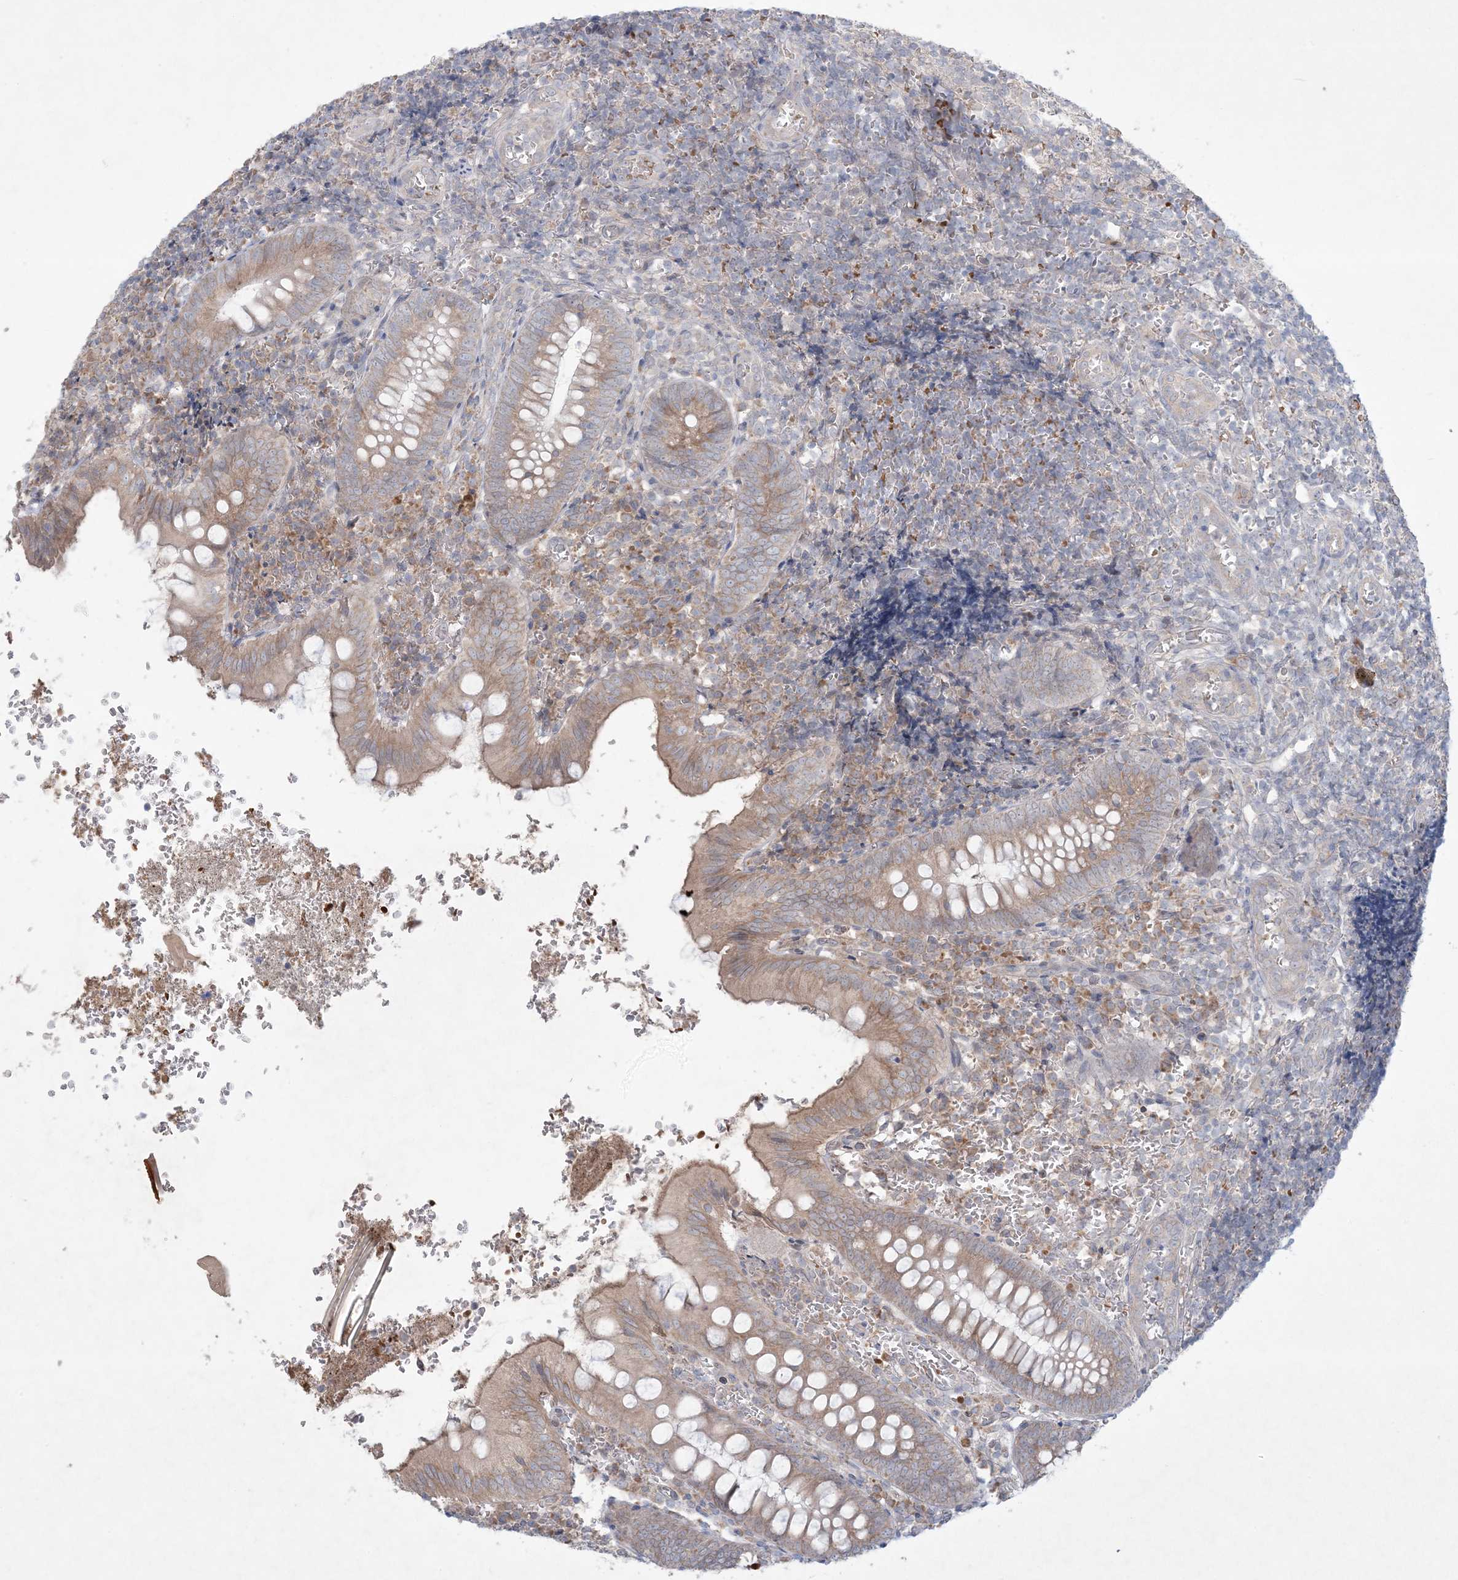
{"staining": {"intensity": "moderate", "quantity": ">75%", "location": "cytoplasmic/membranous"}, "tissue": "appendix", "cell_type": "Glandular cells", "image_type": "normal", "snomed": [{"axis": "morphology", "description": "Normal tissue, NOS"}, {"axis": "topography", "description": "Appendix"}], "caption": "Immunohistochemical staining of benign human appendix shows medium levels of moderate cytoplasmic/membranous positivity in about >75% of glandular cells. (DAB (3,3'-diaminobenzidine) = brown stain, brightfield microscopy at high magnification).", "gene": "MMGT1", "patient": {"sex": "male", "age": 8}}